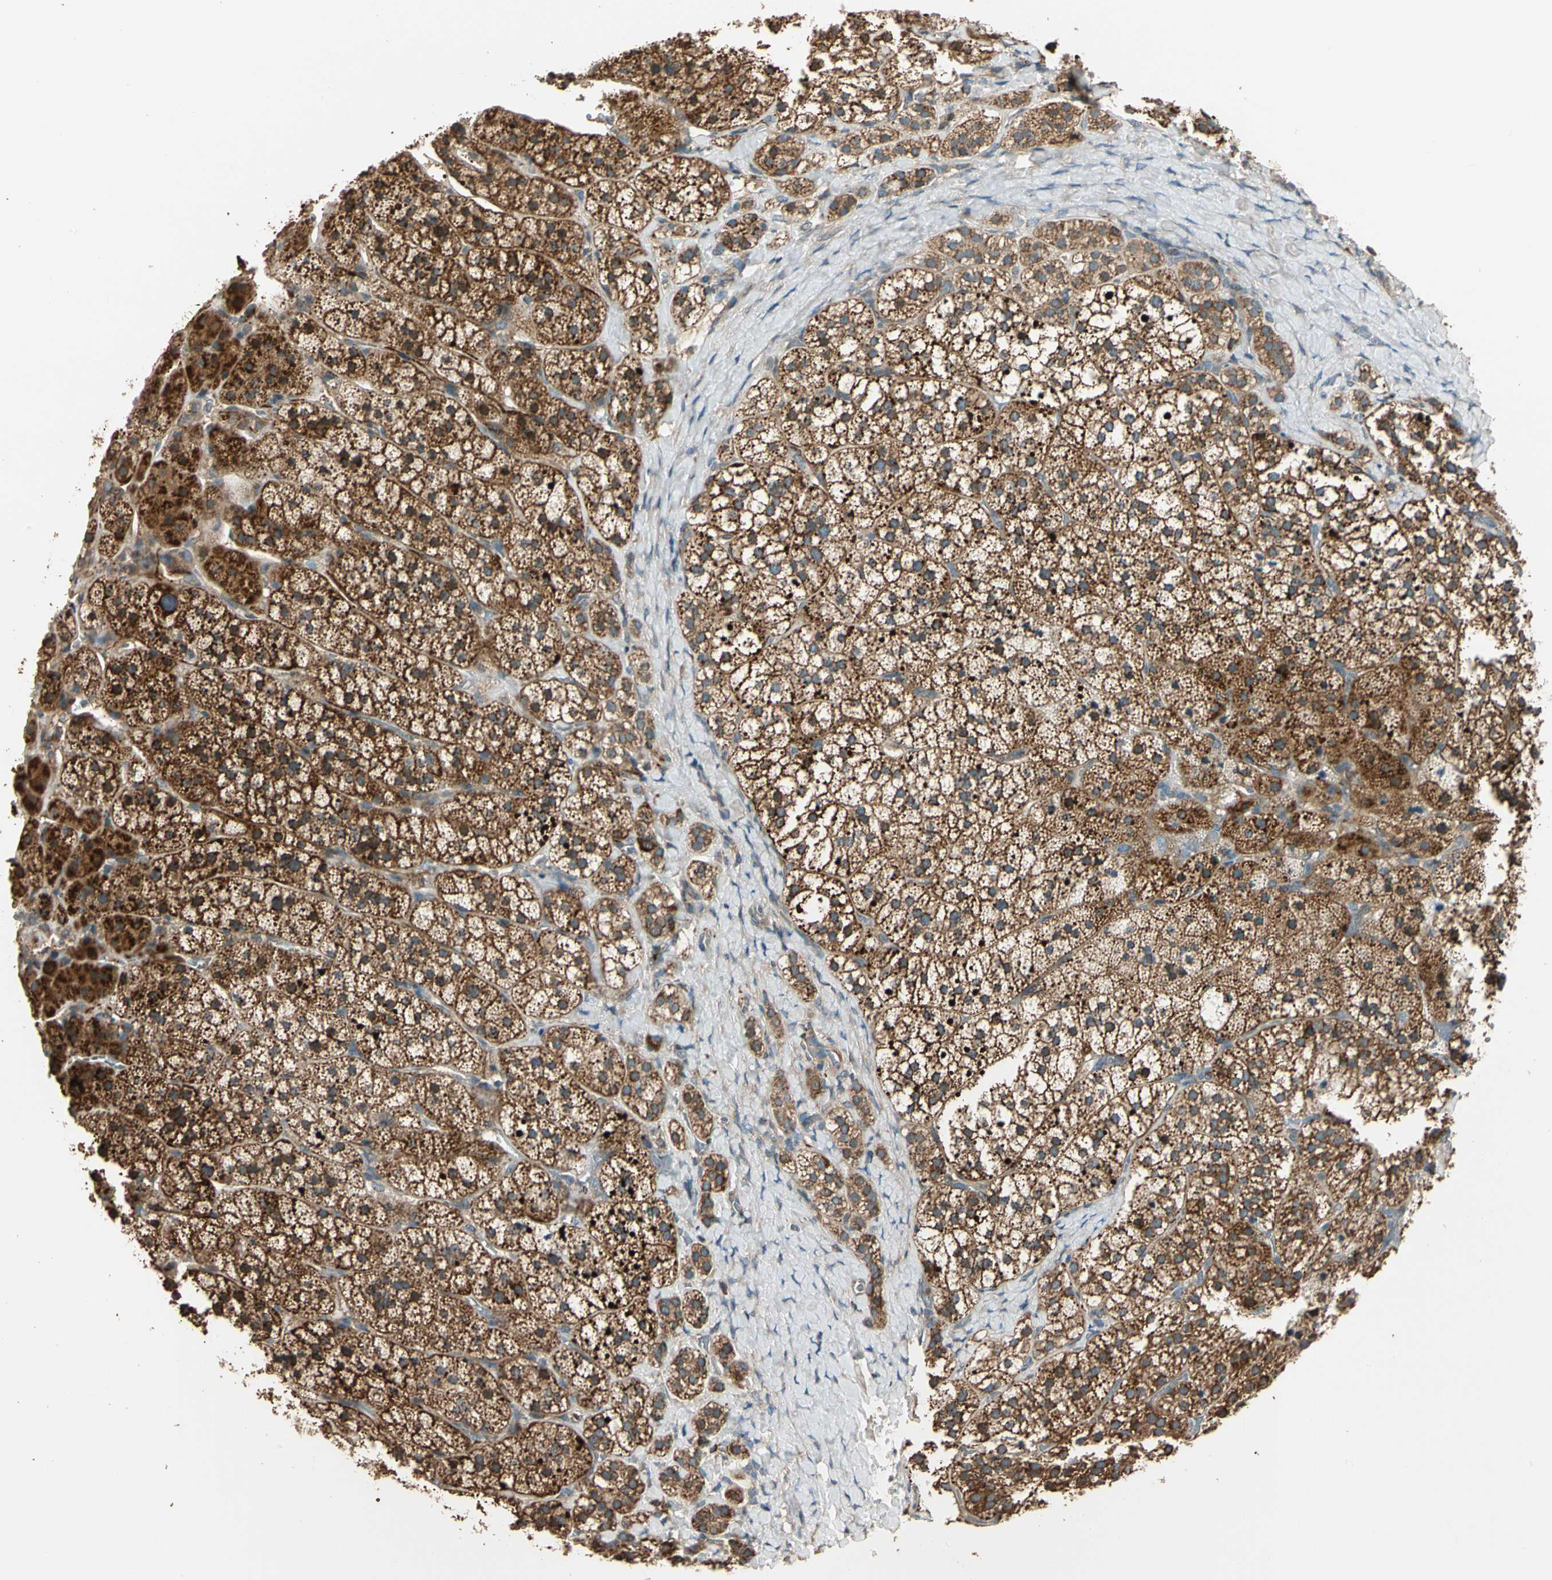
{"staining": {"intensity": "strong", "quantity": ">75%", "location": "cytoplasmic/membranous"}, "tissue": "adrenal gland", "cell_type": "Glandular cells", "image_type": "normal", "snomed": [{"axis": "morphology", "description": "Normal tissue, NOS"}, {"axis": "topography", "description": "Adrenal gland"}], "caption": "DAB (3,3'-diaminobenzidine) immunohistochemical staining of normal adrenal gland exhibits strong cytoplasmic/membranous protein staining in about >75% of glandular cells.", "gene": "TNFRSF21", "patient": {"sex": "female", "age": 44}}